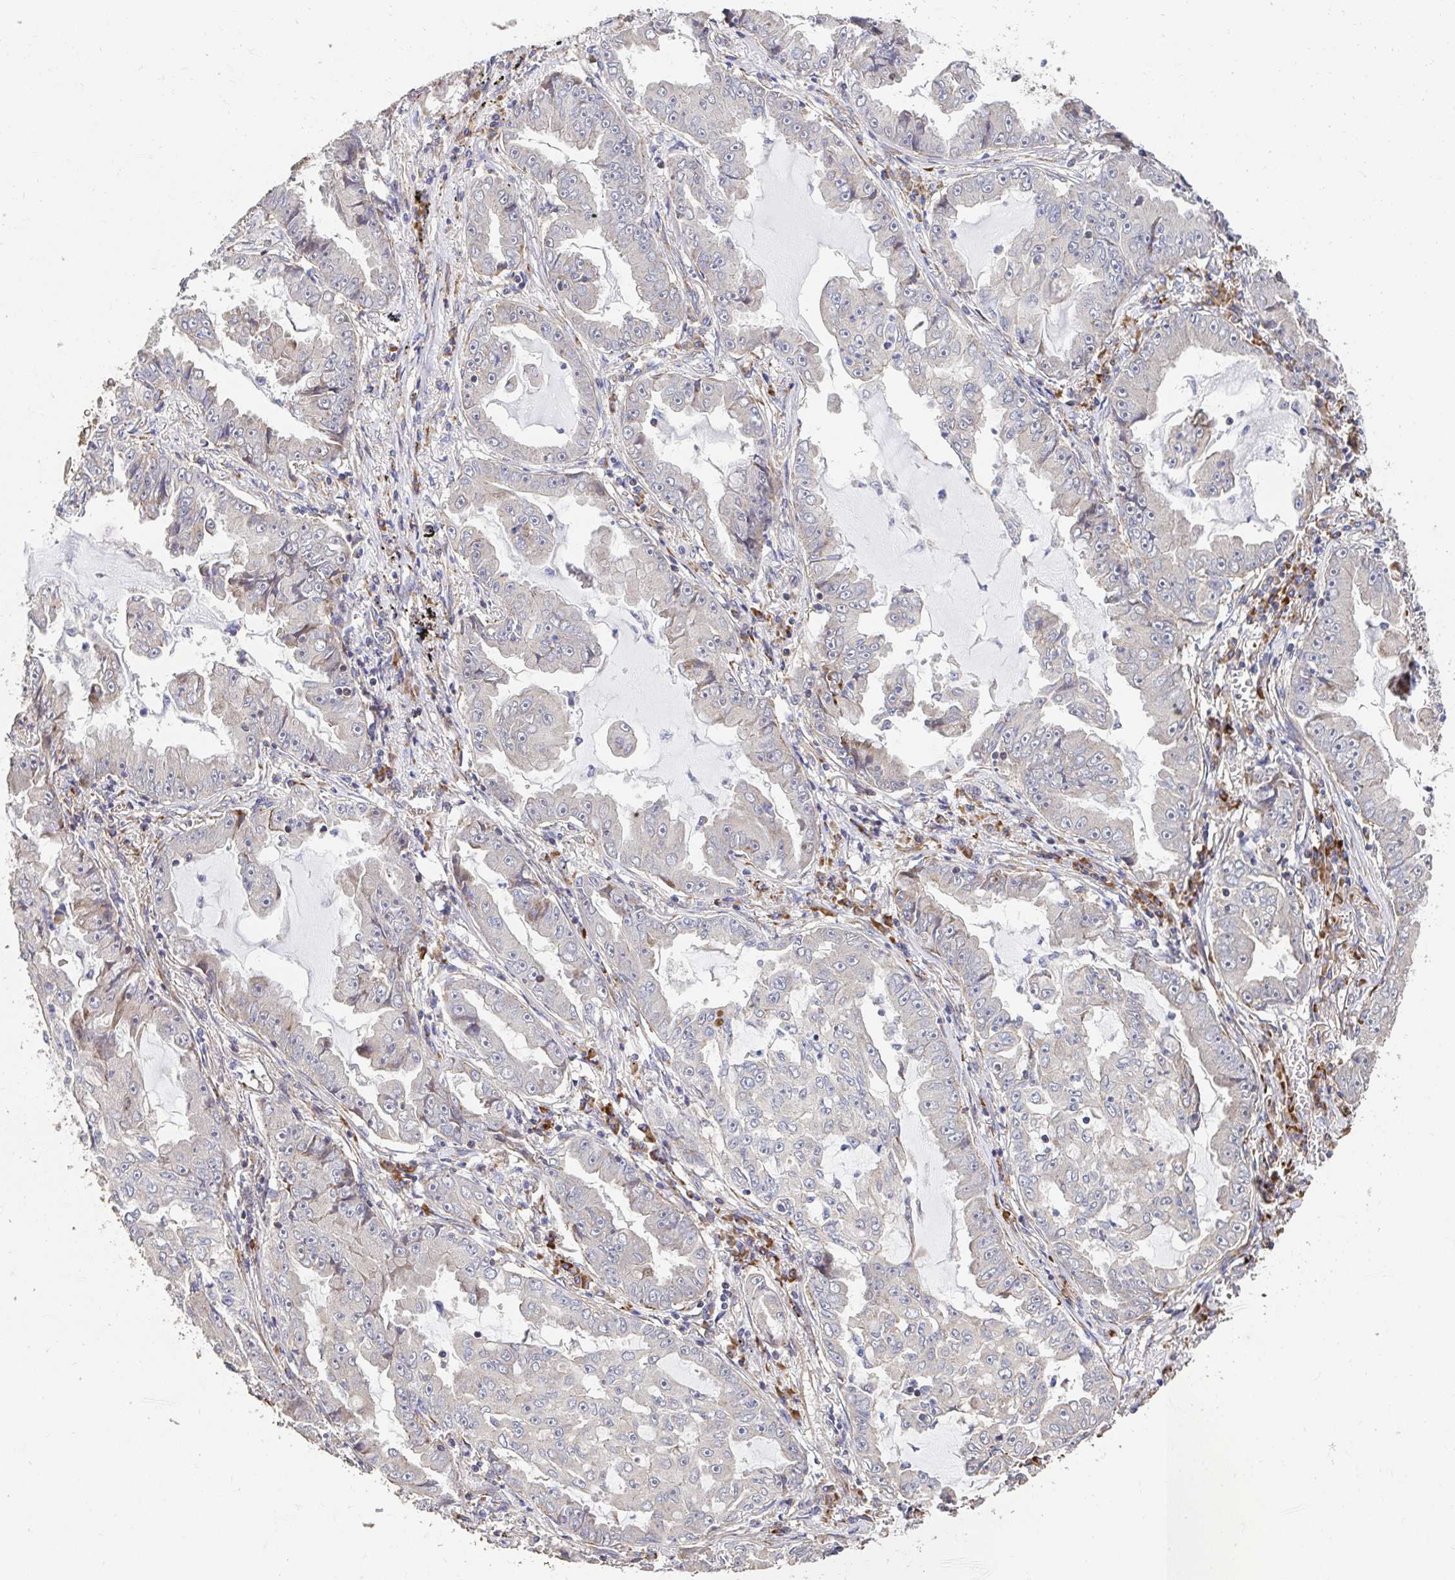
{"staining": {"intensity": "negative", "quantity": "none", "location": "none"}, "tissue": "lung cancer", "cell_type": "Tumor cells", "image_type": "cancer", "snomed": [{"axis": "morphology", "description": "Adenocarcinoma, NOS"}, {"axis": "topography", "description": "Lung"}], "caption": "Tumor cells are negative for brown protein staining in lung adenocarcinoma.", "gene": "APBB1", "patient": {"sex": "female", "age": 52}}